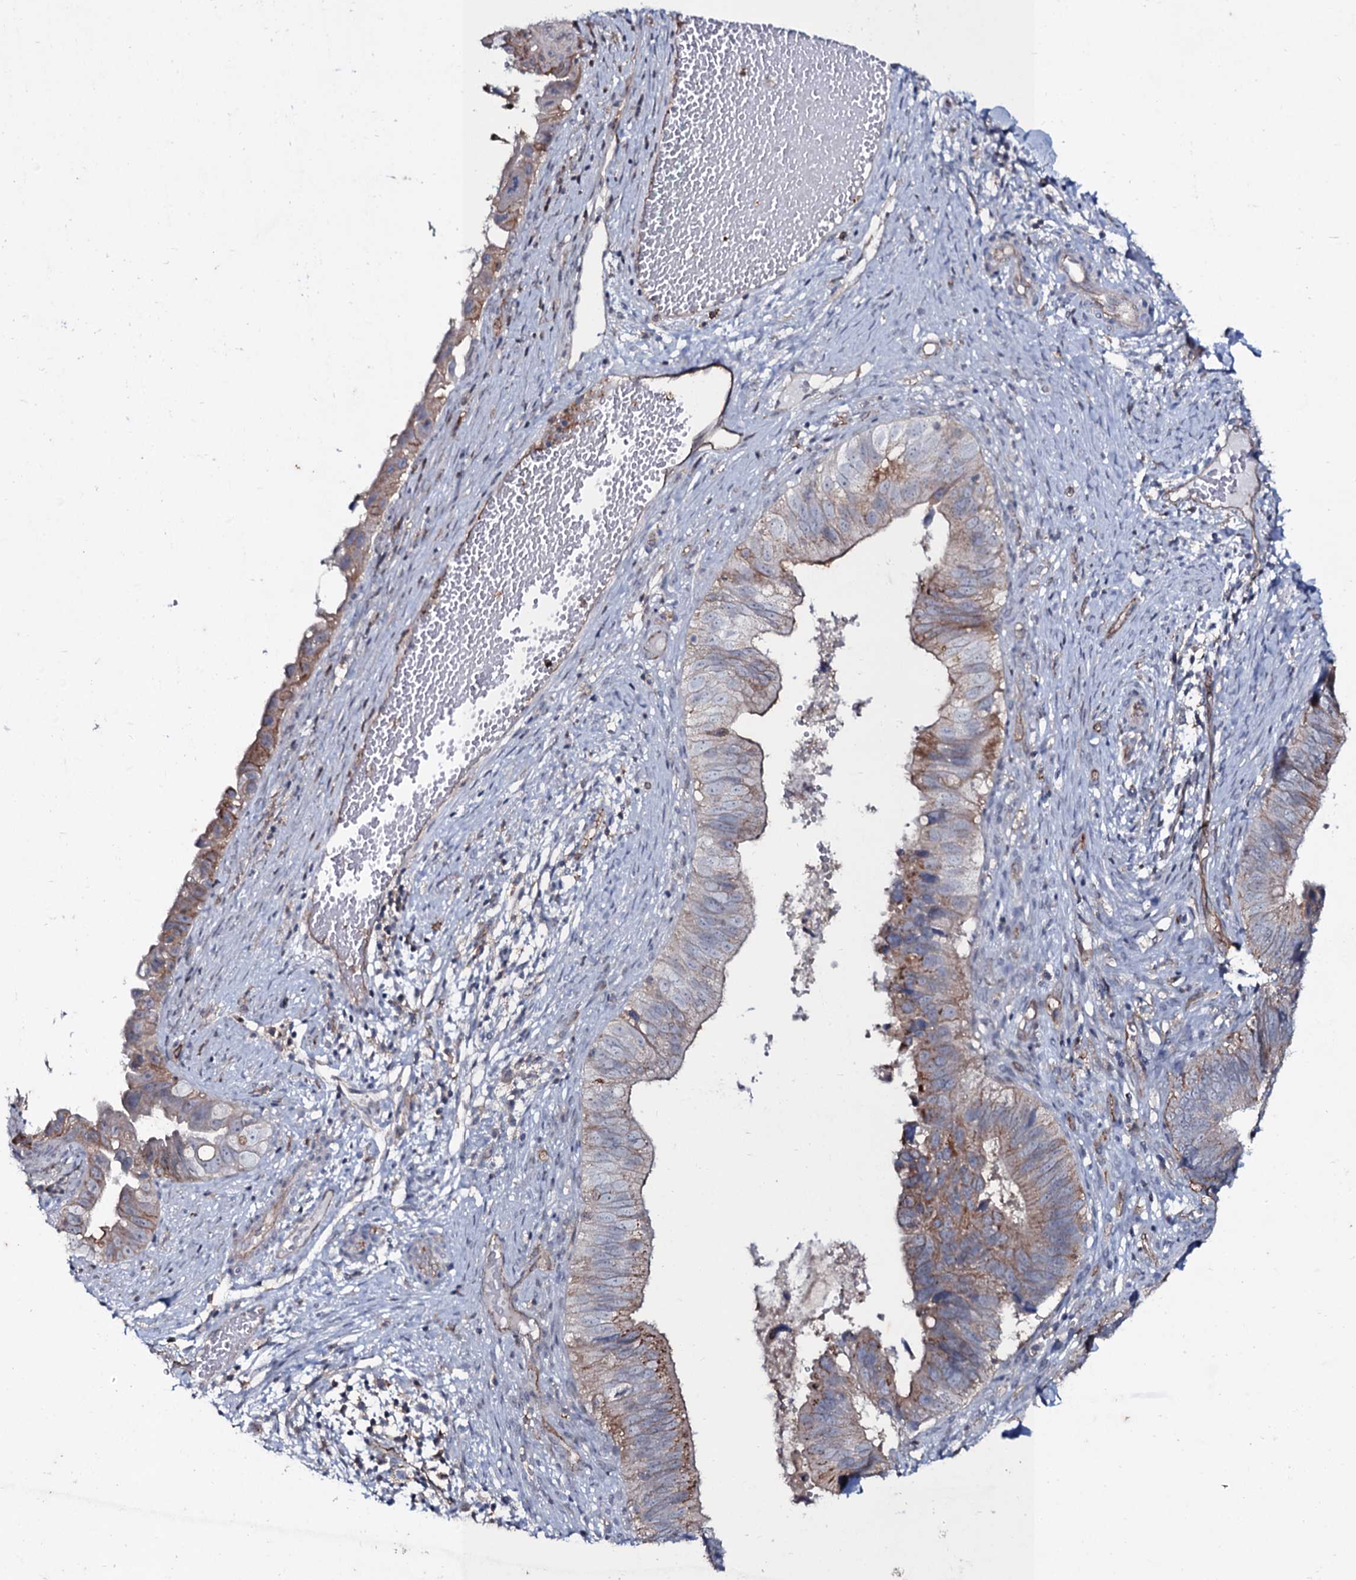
{"staining": {"intensity": "moderate", "quantity": "<25%", "location": "cytoplasmic/membranous"}, "tissue": "cervical cancer", "cell_type": "Tumor cells", "image_type": "cancer", "snomed": [{"axis": "morphology", "description": "Adenocarcinoma, NOS"}, {"axis": "topography", "description": "Cervix"}], "caption": "IHC (DAB (3,3'-diaminobenzidine)) staining of cervical cancer (adenocarcinoma) displays moderate cytoplasmic/membranous protein positivity in about <25% of tumor cells.", "gene": "SNAP23", "patient": {"sex": "female", "age": 42}}